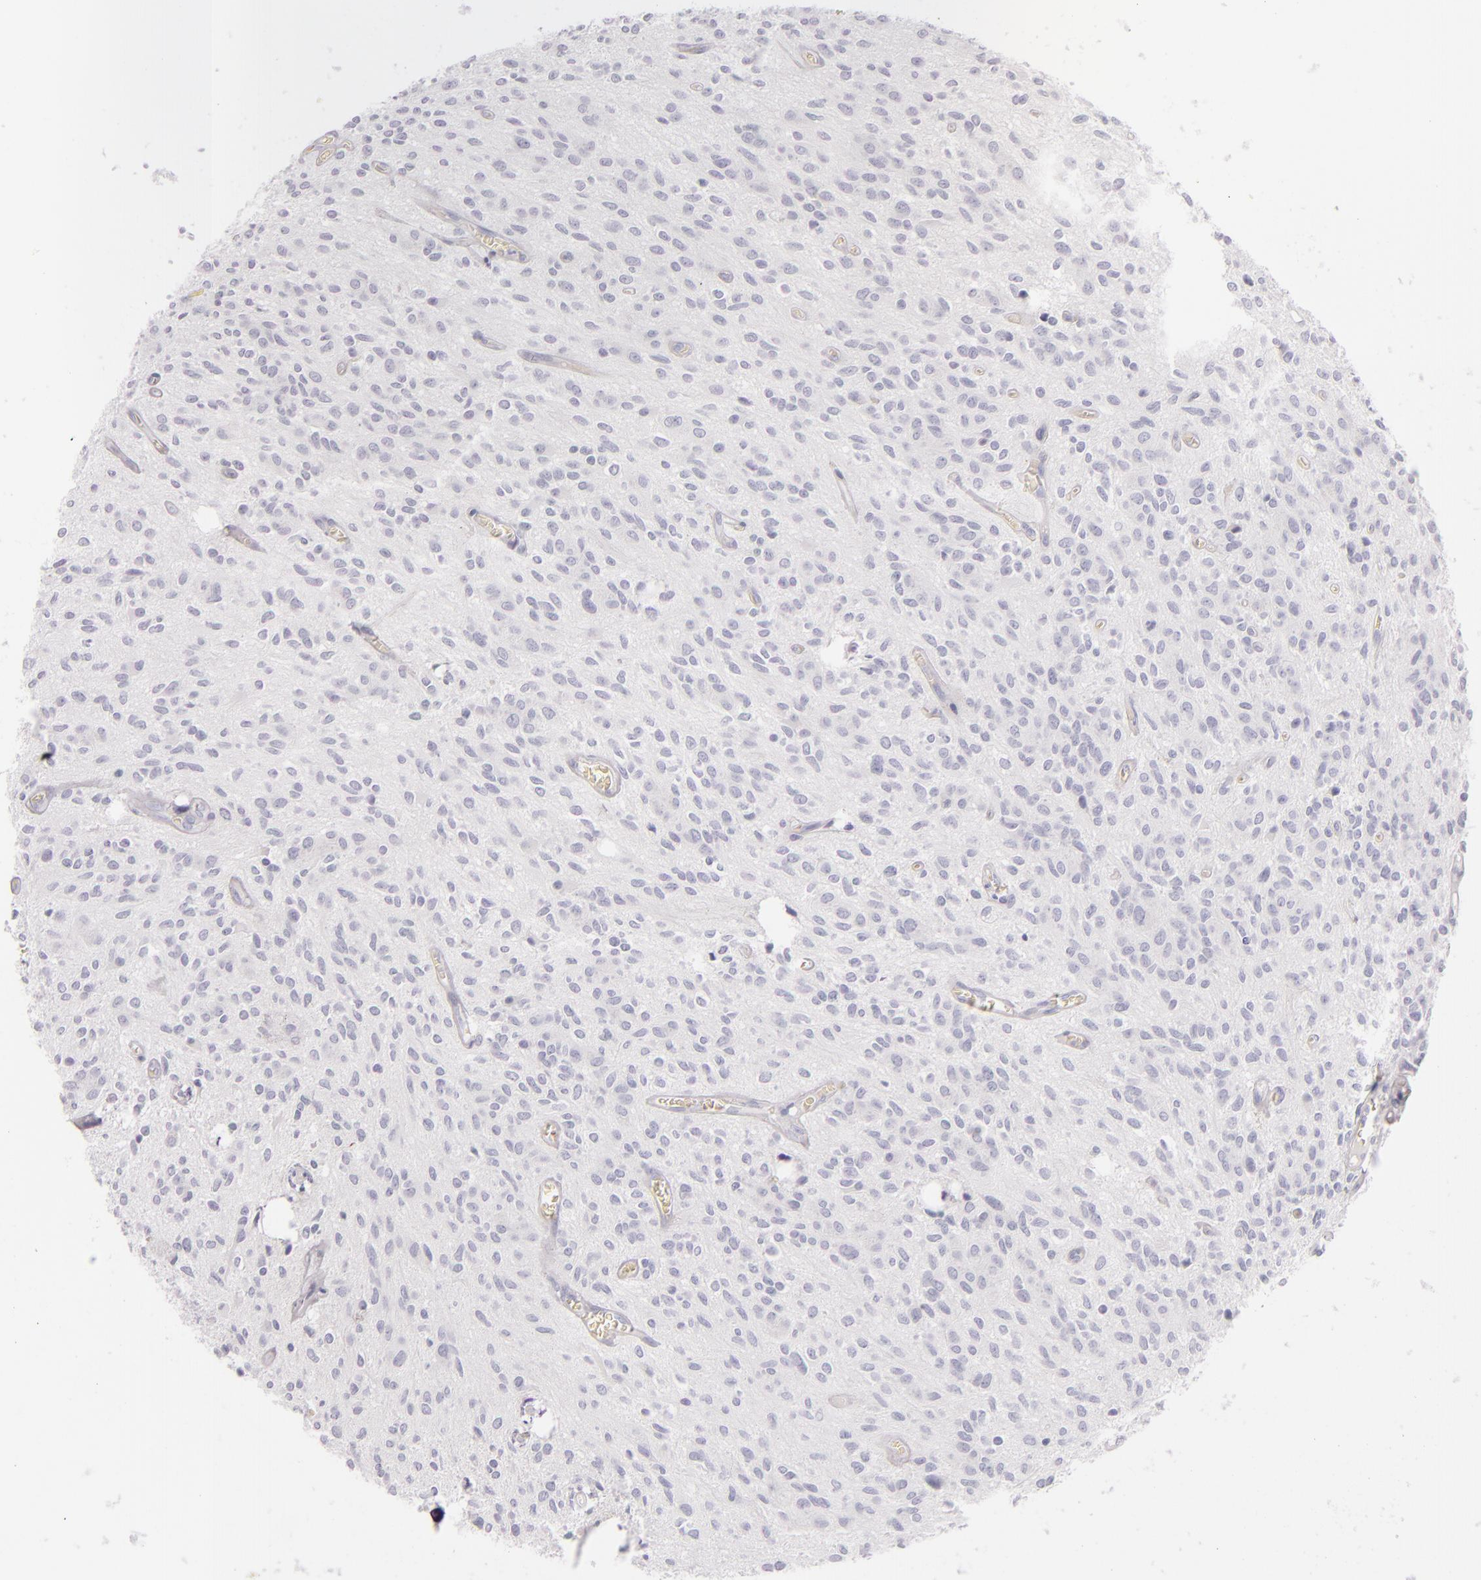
{"staining": {"intensity": "negative", "quantity": "none", "location": "none"}, "tissue": "glioma", "cell_type": "Tumor cells", "image_type": "cancer", "snomed": [{"axis": "morphology", "description": "Glioma, malignant, Low grade"}, {"axis": "topography", "description": "Brain"}], "caption": "The histopathology image reveals no staining of tumor cells in glioma.", "gene": "TPSD1", "patient": {"sex": "female", "age": 15}}